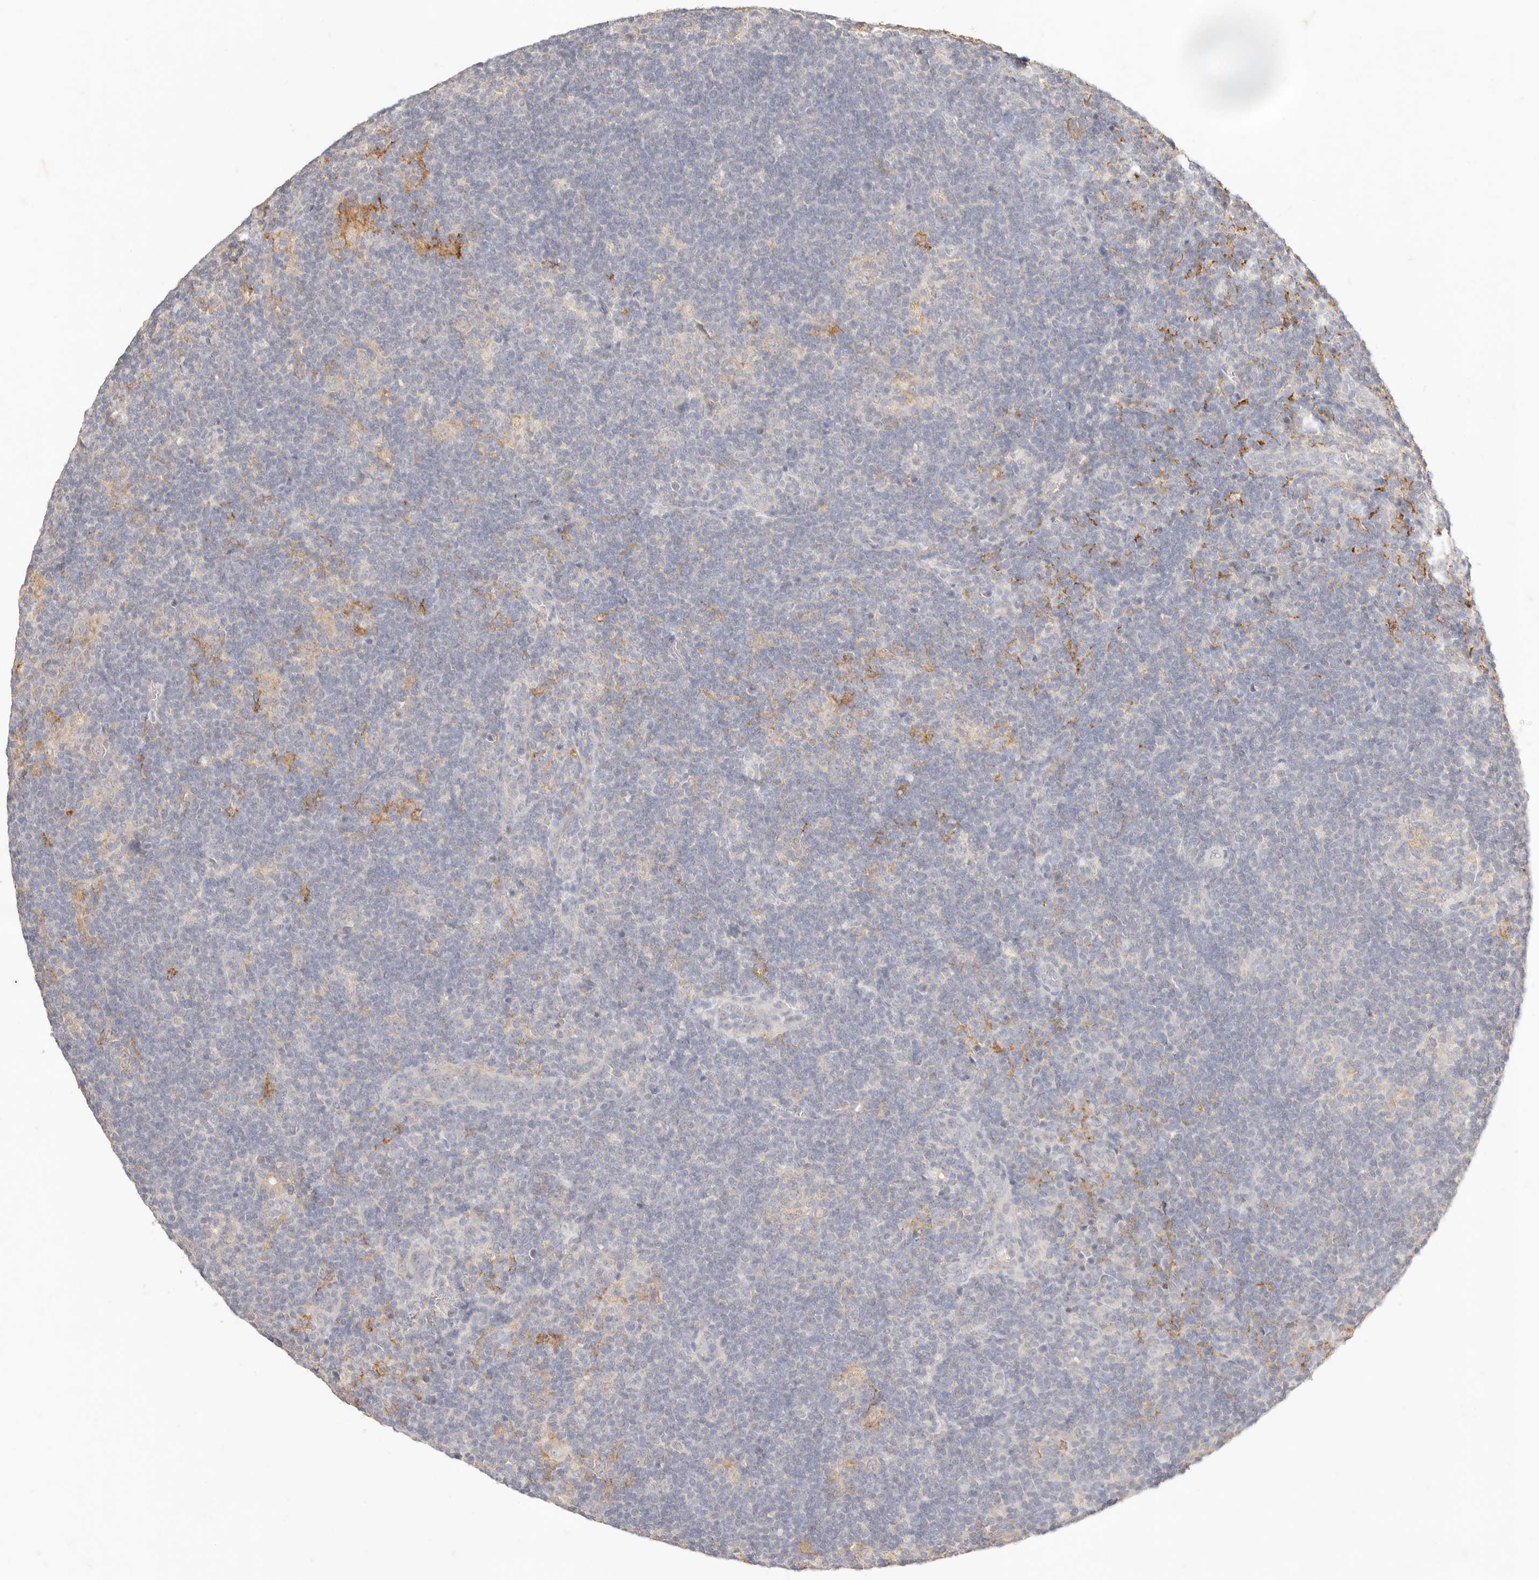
{"staining": {"intensity": "weak", "quantity": "25%-75%", "location": "cytoplasmic/membranous"}, "tissue": "lymphoma", "cell_type": "Tumor cells", "image_type": "cancer", "snomed": [{"axis": "morphology", "description": "Hodgkin's disease, NOS"}, {"axis": "topography", "description": "Lymph node"}], "caption": "Weak cytoplasmic/membranous staining is appreciated in approximately 25%-75% of tumor cells in Hodgkin's disease. The staining was performed using DAB to visualize the protein expression in brown, while the nuclei were stained in blue with hematoxylin (Magnification: 20x).", "gene": "HK2", "patient": {"sex": "female", "age": 57}}